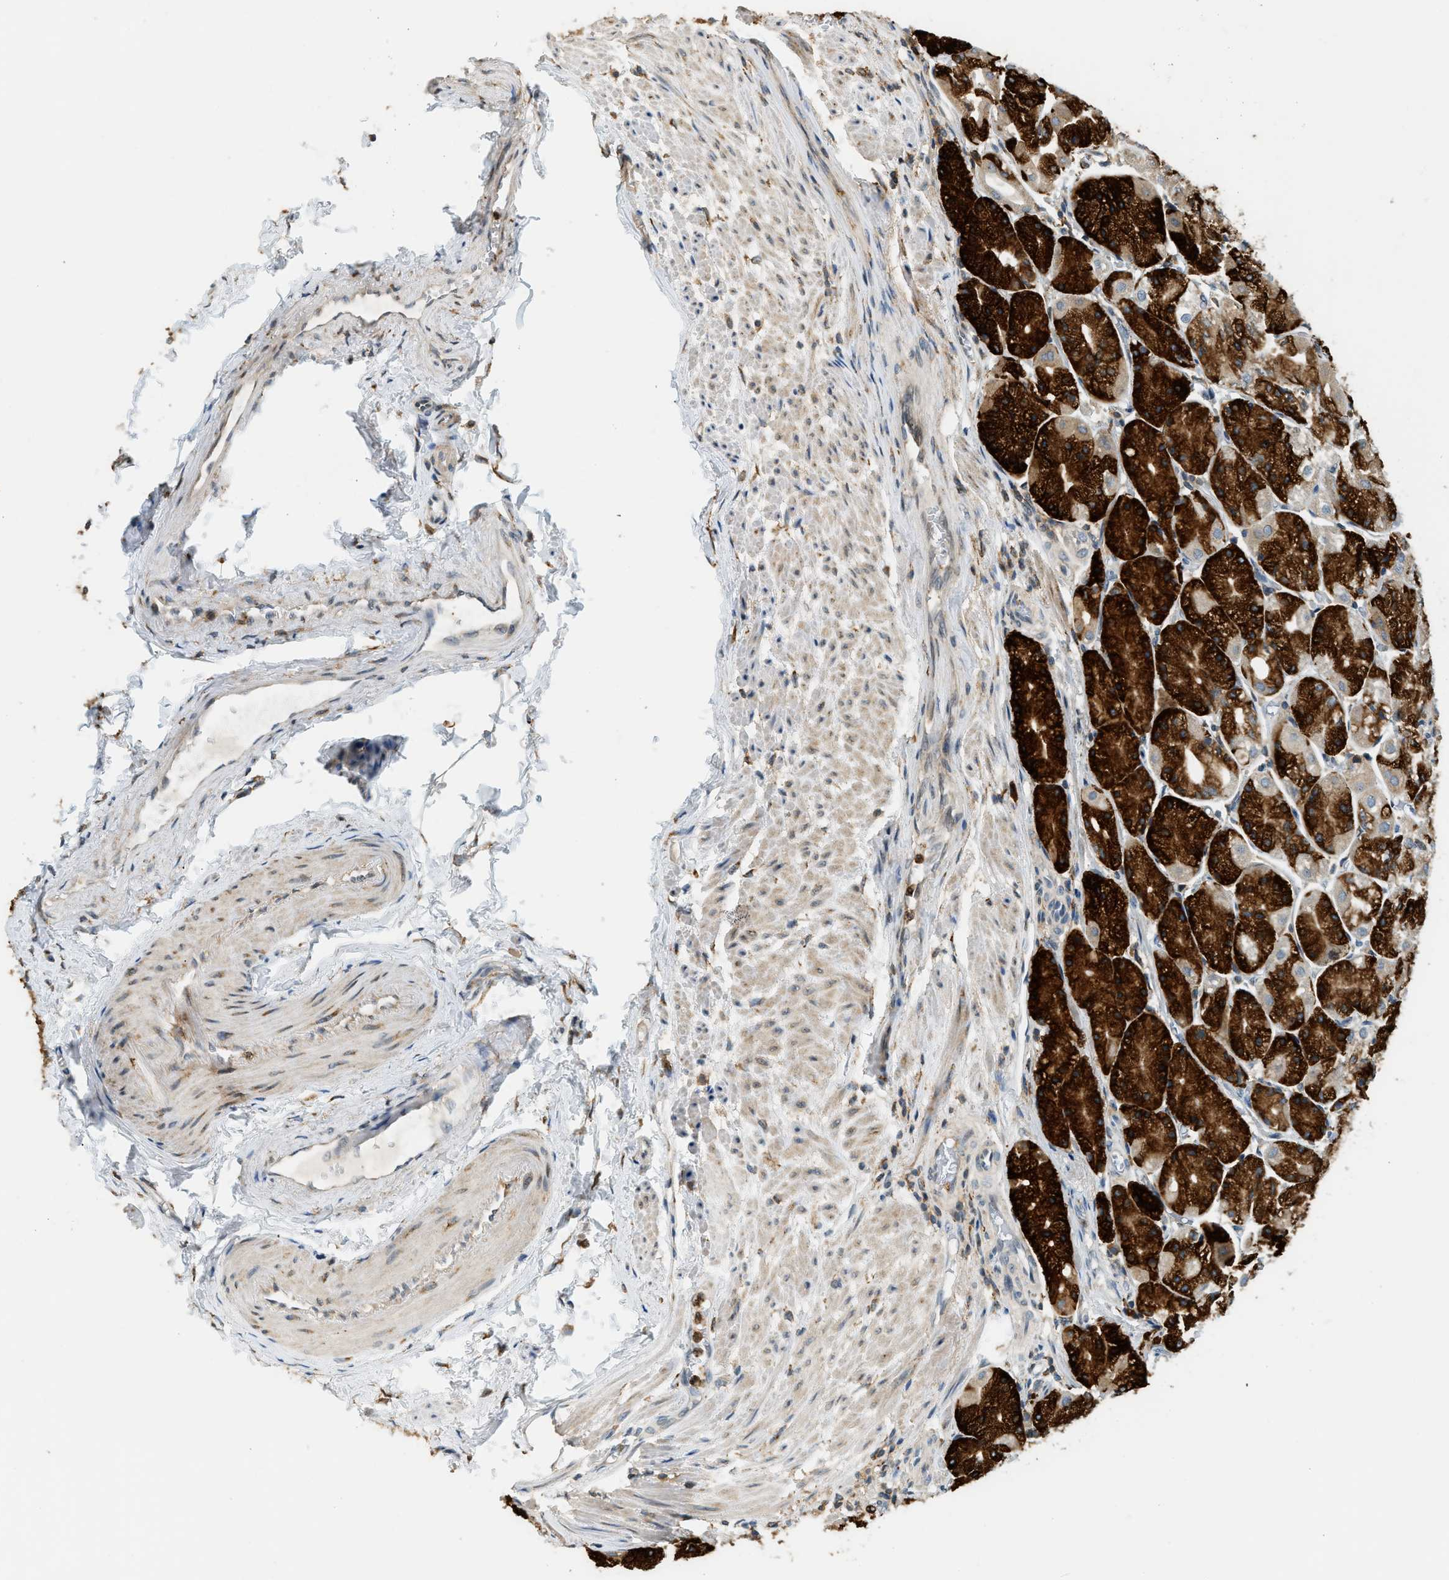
{"staining": {"intensity": "strong", "quantity": ">75%", "location": "cytoplasmic/membranous"}, "tissue": "stomach", "cell_type": "Glandular cells", "image_type": "normal", "snomed": [{"axis": "morphology", "description": "Normal tissue, NOS"}, {"axis": "topography", "description": "Stomach, upper"}], "caption": "Stomach stained with DAB (3,3'-diaminobenzidine) immunohistochemistry exhibits high levels of strong cytoplasmic/membranous positivity in about >75% of glandular cells. (Brightfield microscopy of DAB IHC at high magnification).", "gene": "SEMA4D", "patient": {"sex": "male", "age": 72}}